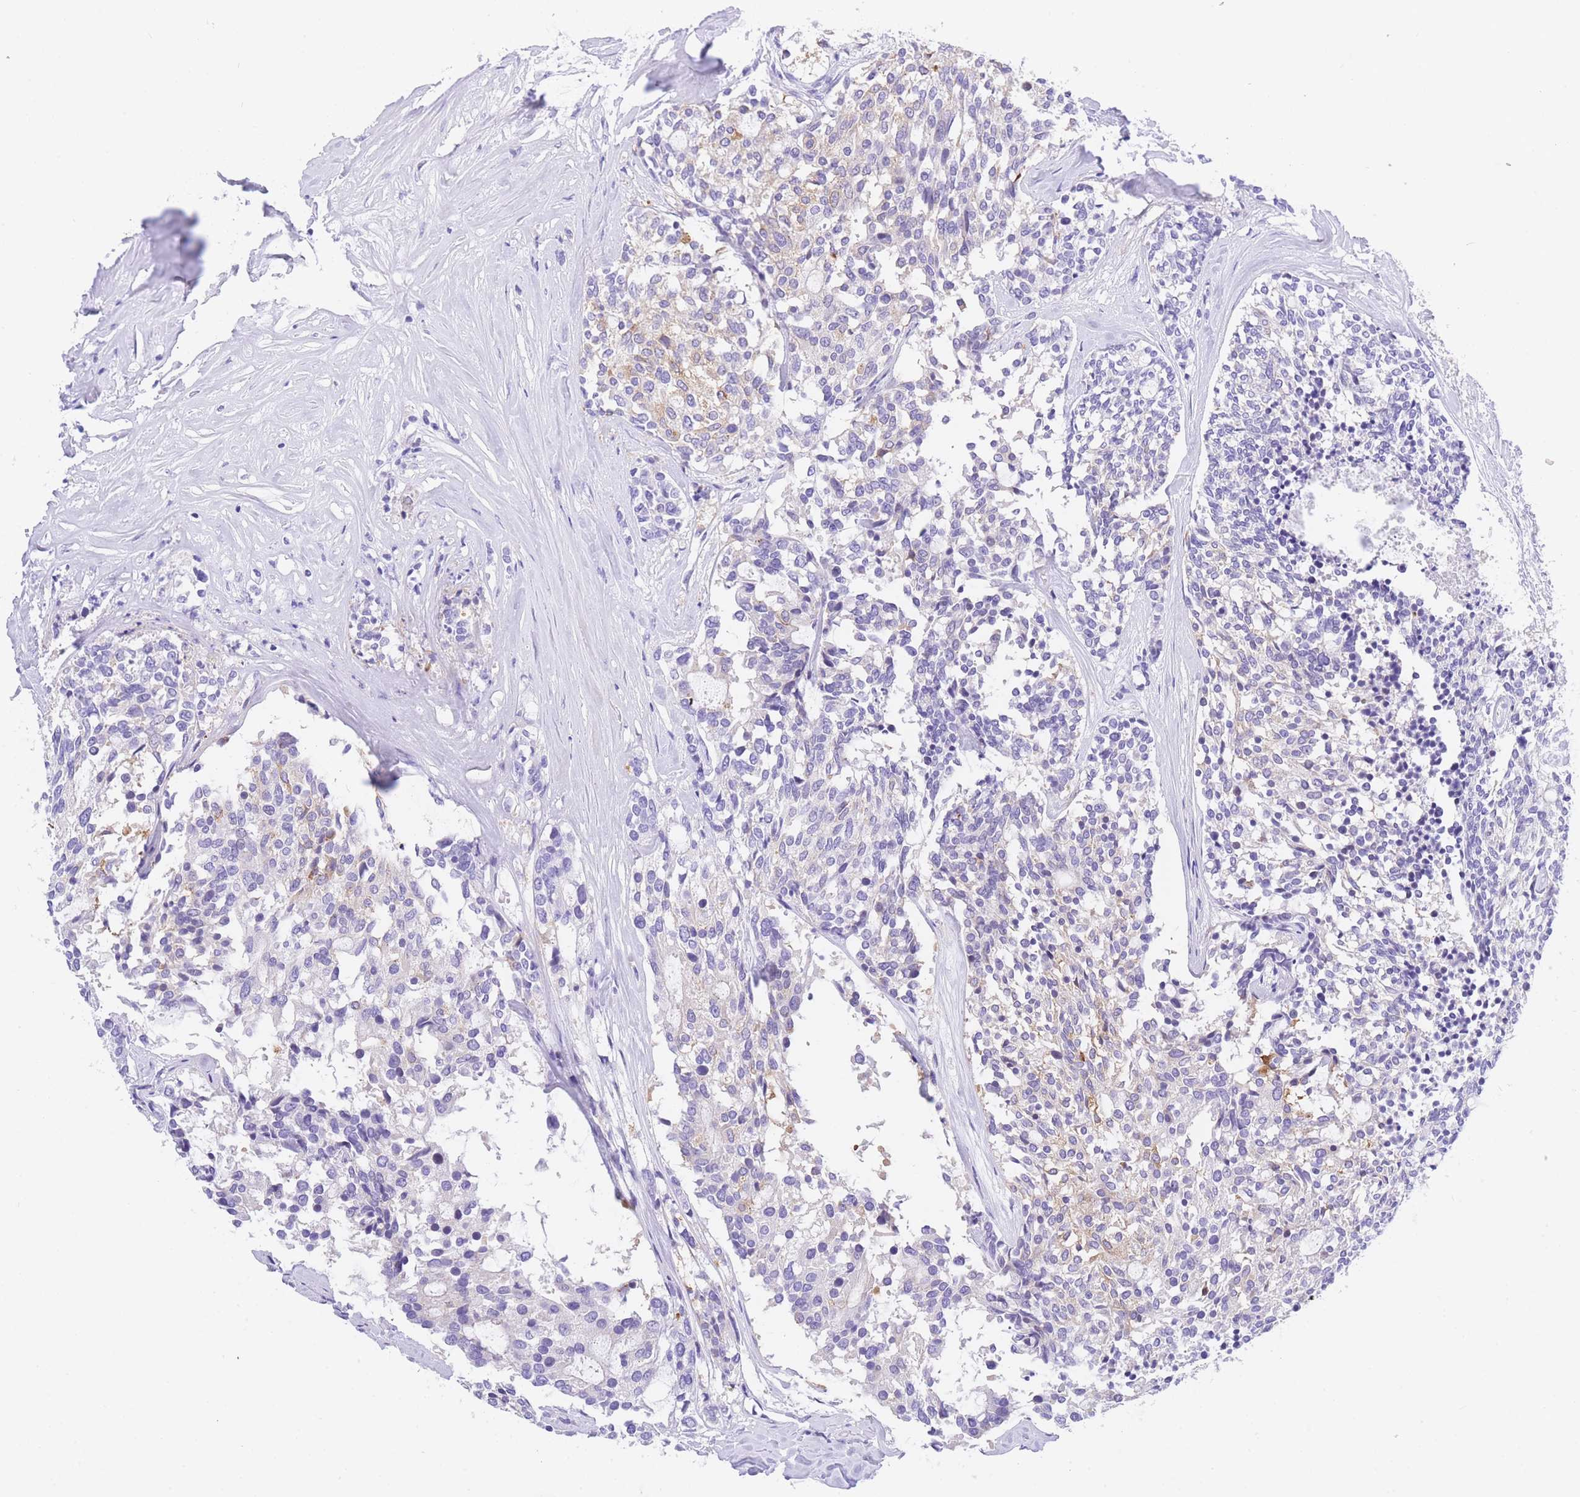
{"staining": {"intensity": "negative", "quantity": "none", "location": "none"}, "tissue": "carcinoid", "cell_type": "Tumor cells", "image_type": "cancer", "snomed": [{"axis": "morphology", "description": "Carcinoid, malignant, NOS"}, {"axis": "topography", "description": "Pancreas"}], "caption": "Immunohistochemical staining of human carcinoid (malignant) demonstrates no significant expression in tumor cells. (Brightfield microscopy of DAB (3,3'-diaminobenzidine) immunohistochemistry at high magnification).", "gene": "TIFAB", "patient": {"sex": "female", "age": 54}}